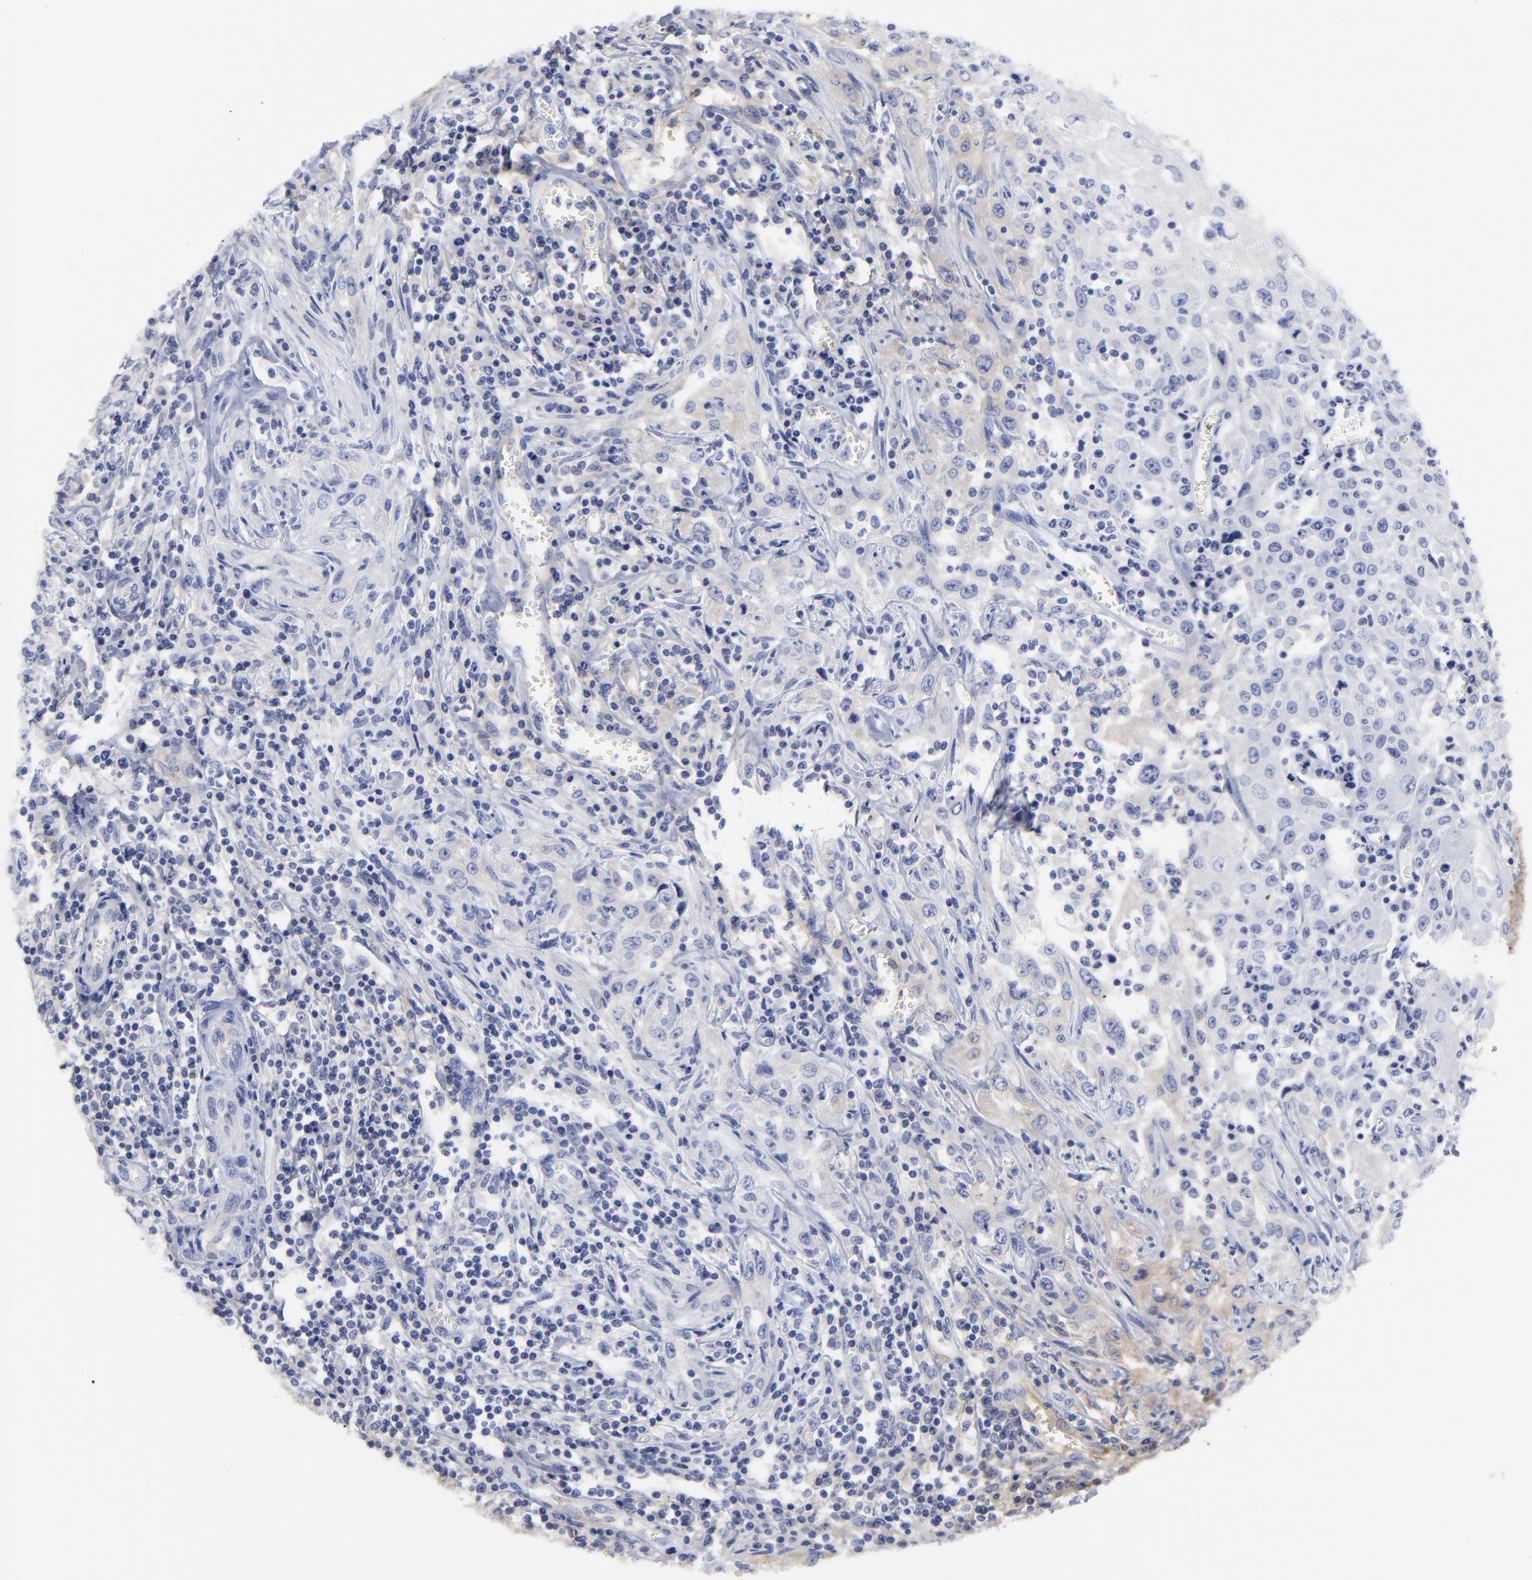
{"staining": {"intensity": "weak", "quantity": "<25%", "location": "cytoplasmic/membranous"}, "tissue": "head and neck cancer", "cell_type": "Tumor cells", "image_type": "cancer", "snomed": [{"axis": "morphology", "description": "Squamous cell carcinoma, NOS"}, {"axis": "topography", "description": "Oral tissue"}, {"axis": "topography", "description": "Head-Neck"}], "caption": "An immunohistochemistry histopathology image of head and neck cancer is shown. There is no staining in tumor cells of head and neck cancer.", "gene": "DCN", "patient": {"sex": "female", "age": 76}}